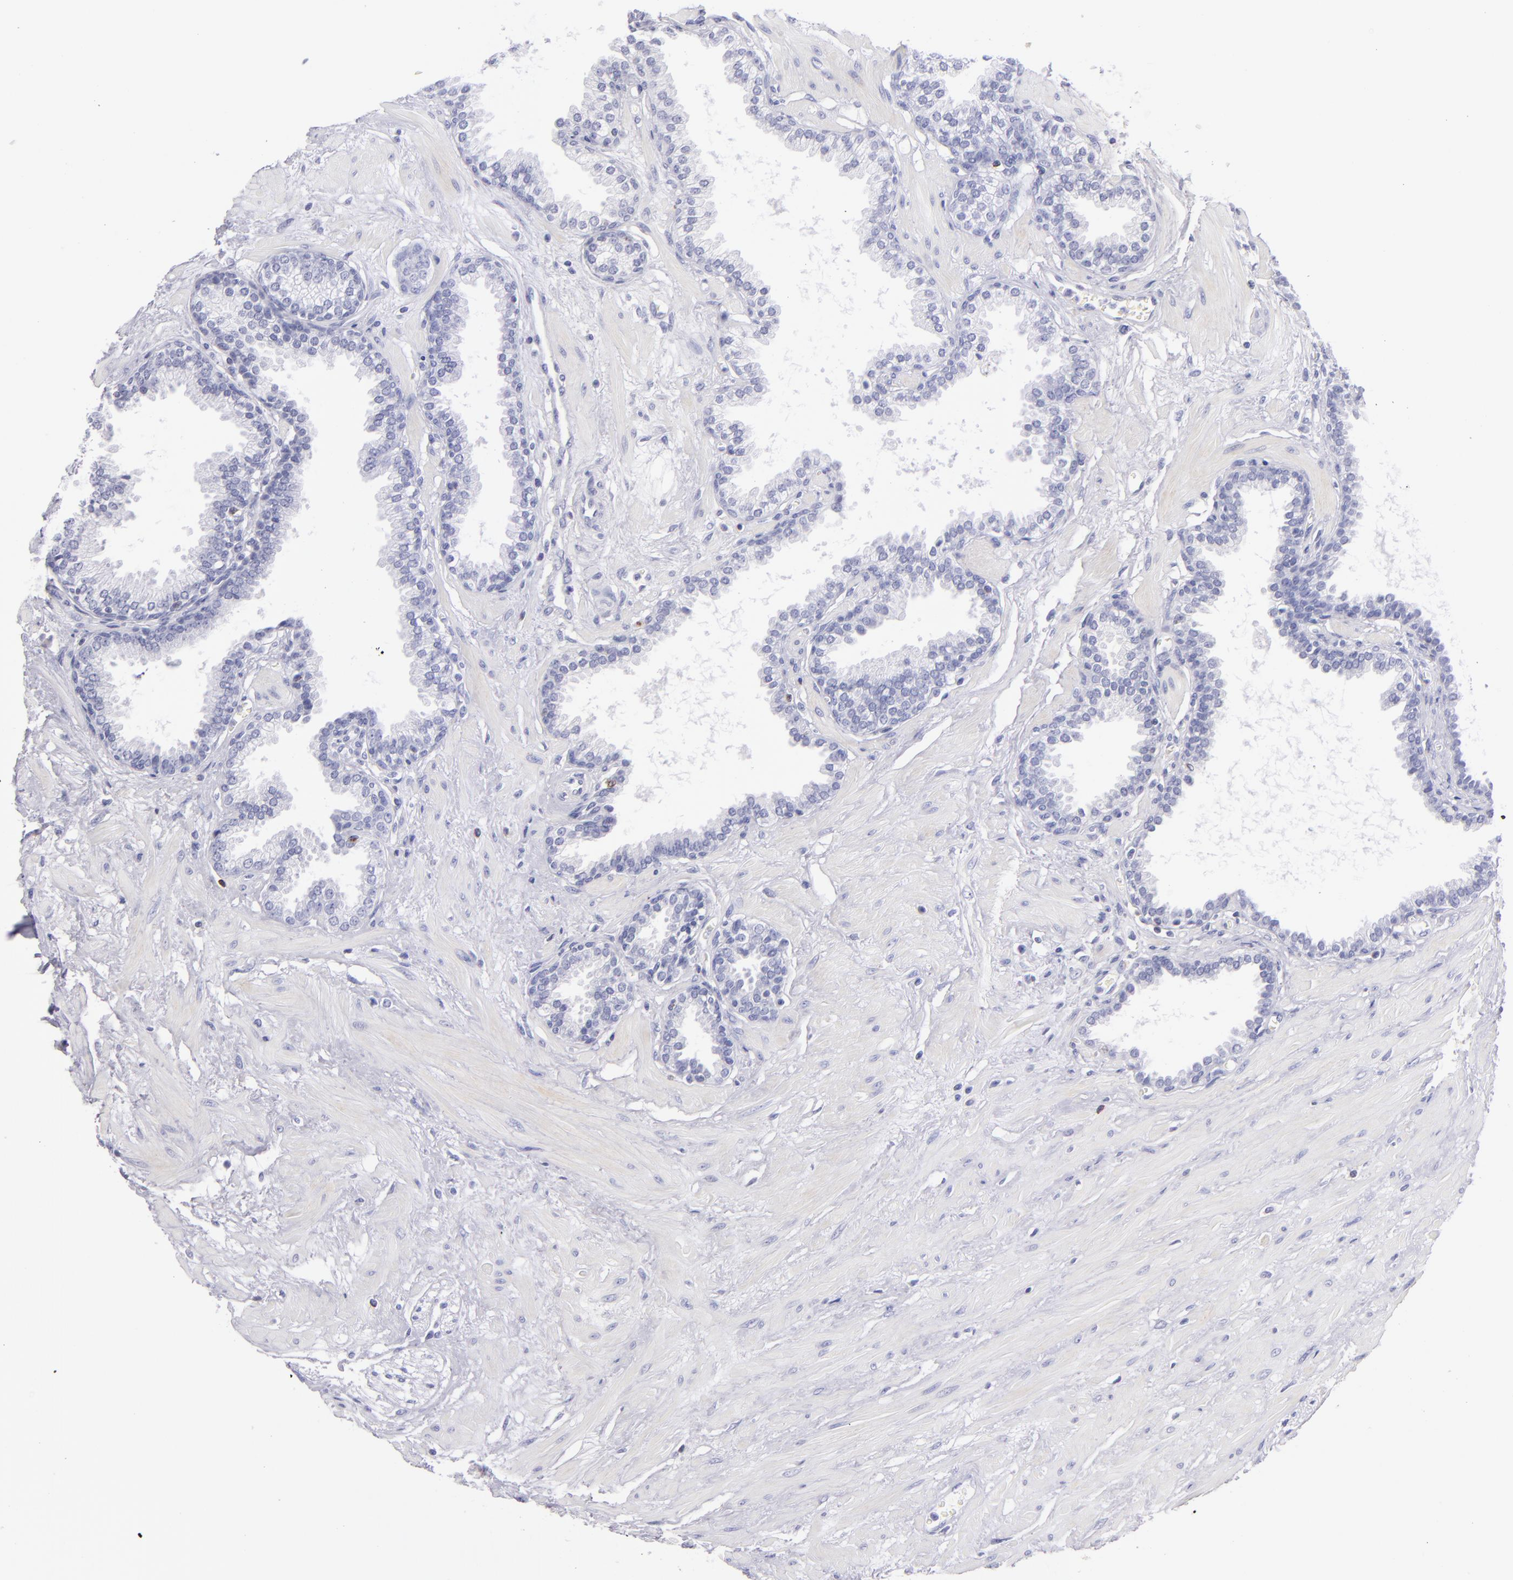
{"staining": {"intensity": "negative", "quantity": "none", "location": "none"}, "tissue": "prostate", "cell_type": "Glandular cells", "image_type": "normal", "snomed": [{"axis": "morphology", "description": "Normal tissue, NOS"}, {"axis": "topography", "description": "Prostate"}], "caption": "IHC of benign human prostate reveals no positivity in glandular cells.", "gene": "PRF1", "patient": {"sex": "male", "age": 64}}